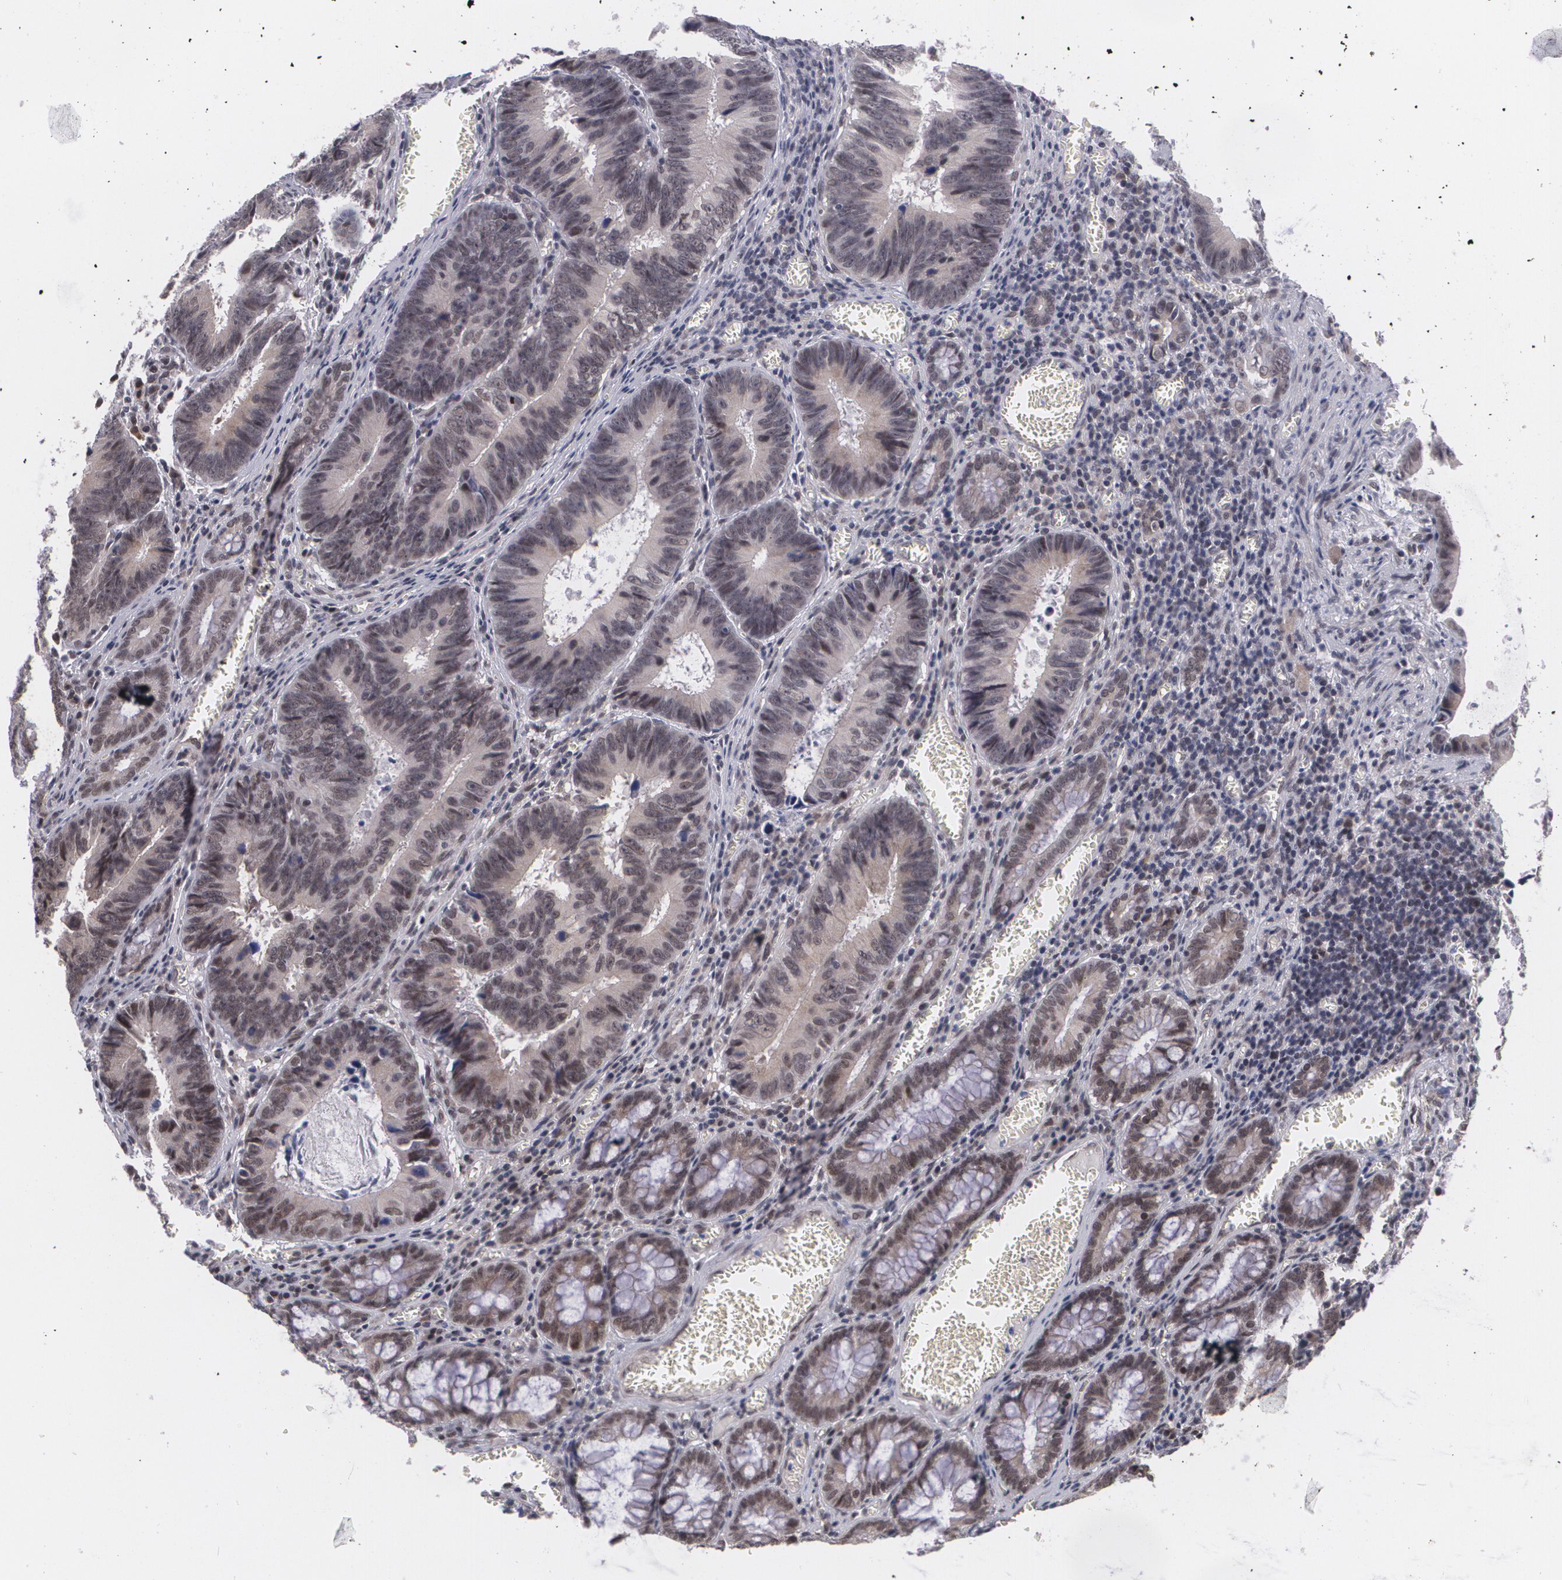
{"staining": {"intensity": "weak", "quantity": "<25%", "location": "nuclear"}, "tissue": "colorectal cancer", "cell_type": "Tumor cells", "image_type": "cancer", "snomed": [{"axis": "morphology", "description": "Adenocarcinoma, NOS"}, {"axis": "topography", "description": "Rectum"}], "caption": "Colorectal cancer was stained to show a protein in brown. There is no significant positivity in tumor cells.", "gene": "ALX1", "patient": {"sex": "female", "age": 98}}